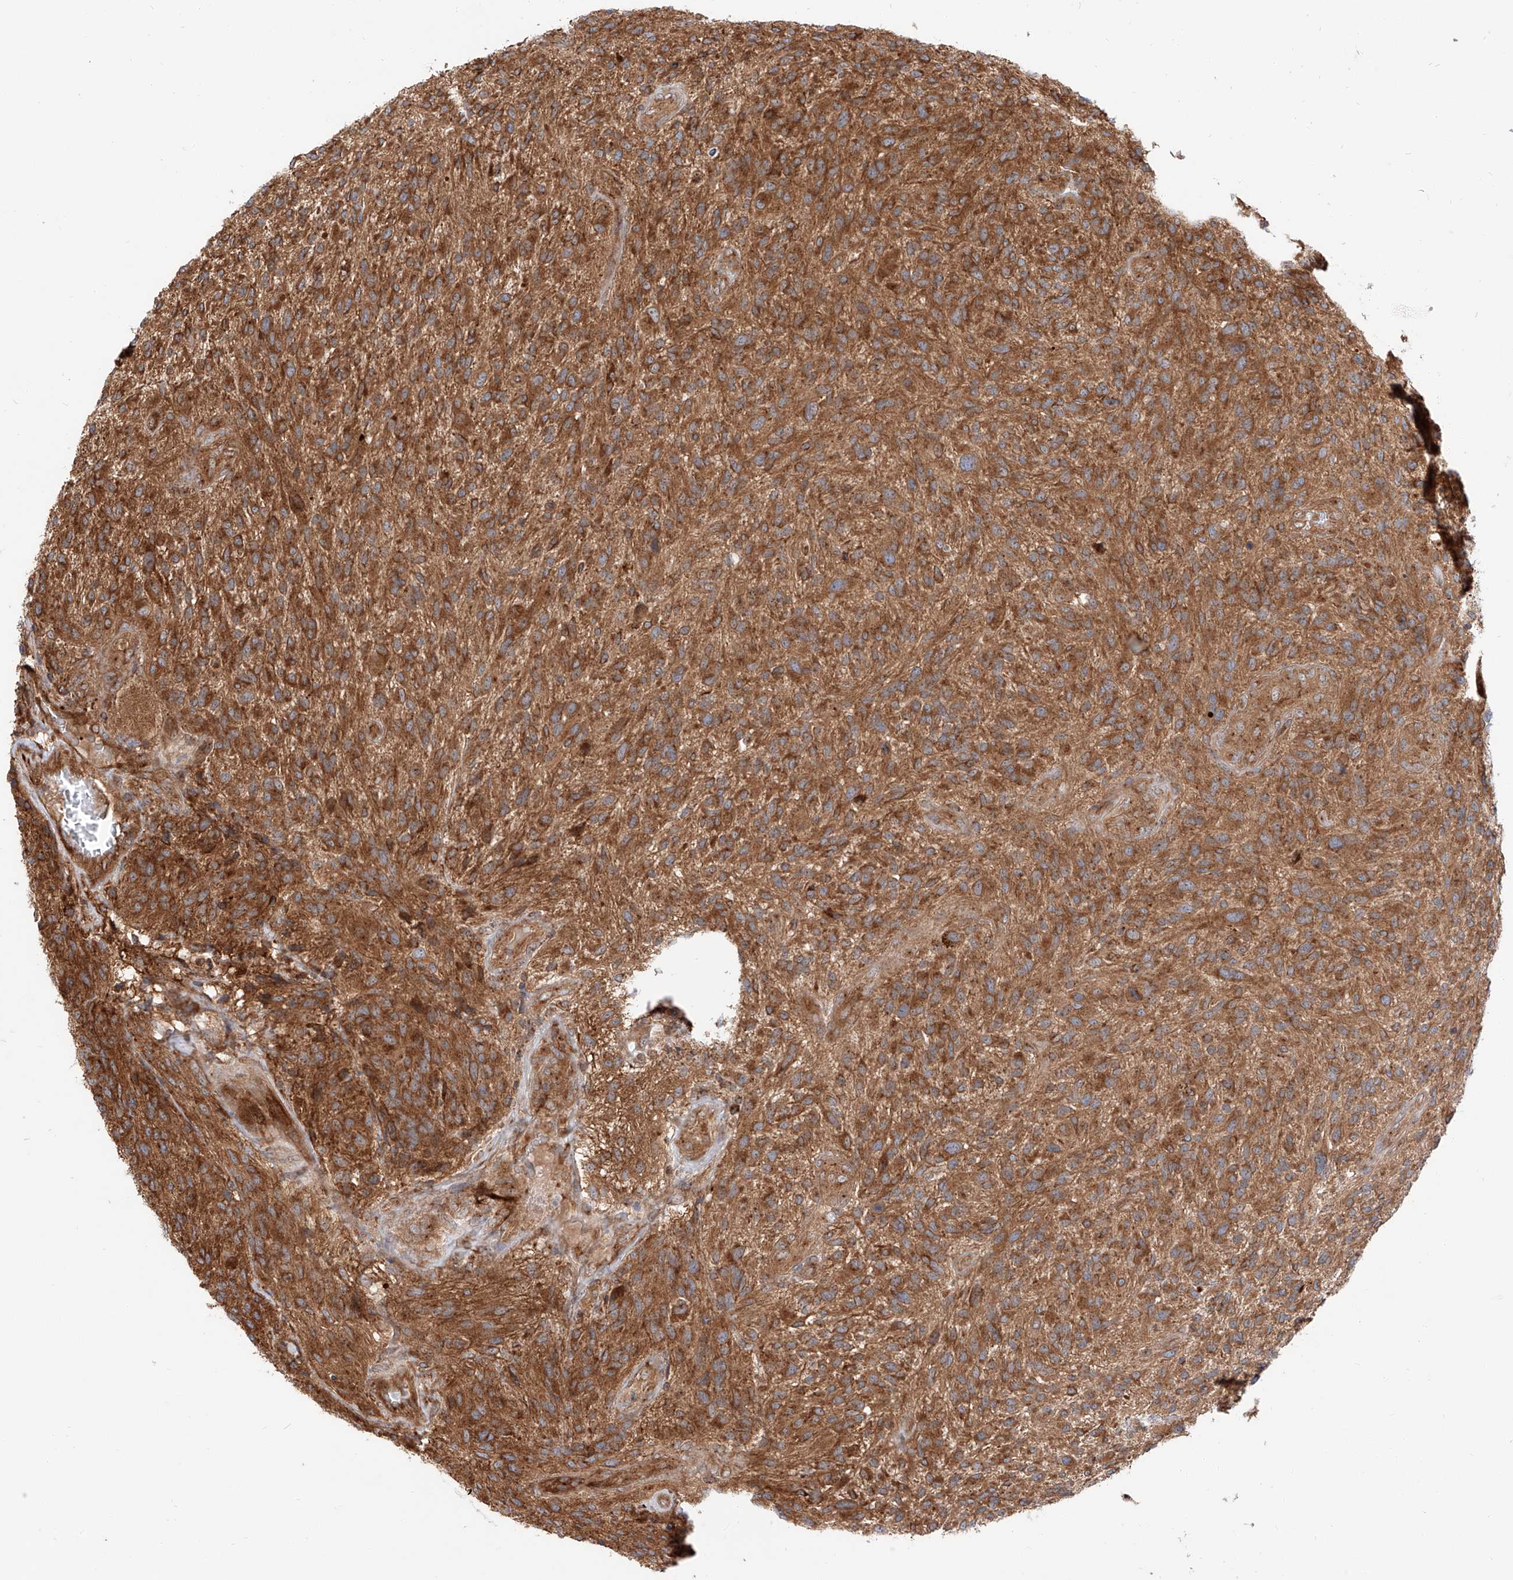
{"staining": {"intensity": "strong", "quantity": ">75%", "location": "cytoplasmic/membranous"}, "tissue": "glioma", "cell_type": "Tumor cells", "image_type": "cancer", "snomed": [{"axis": "morphology", "description": "Glioma, malignant, High grade"}, {"axis": "topography", "description": "Brain"}], "caption": "A brown stain shows strong cytoplasmic/membranous positivity of a protein in human malignant glioma (high-grade) tumor cells.", "gene": "ISCA2", "patient": {"sex": "male", "age": 47}}